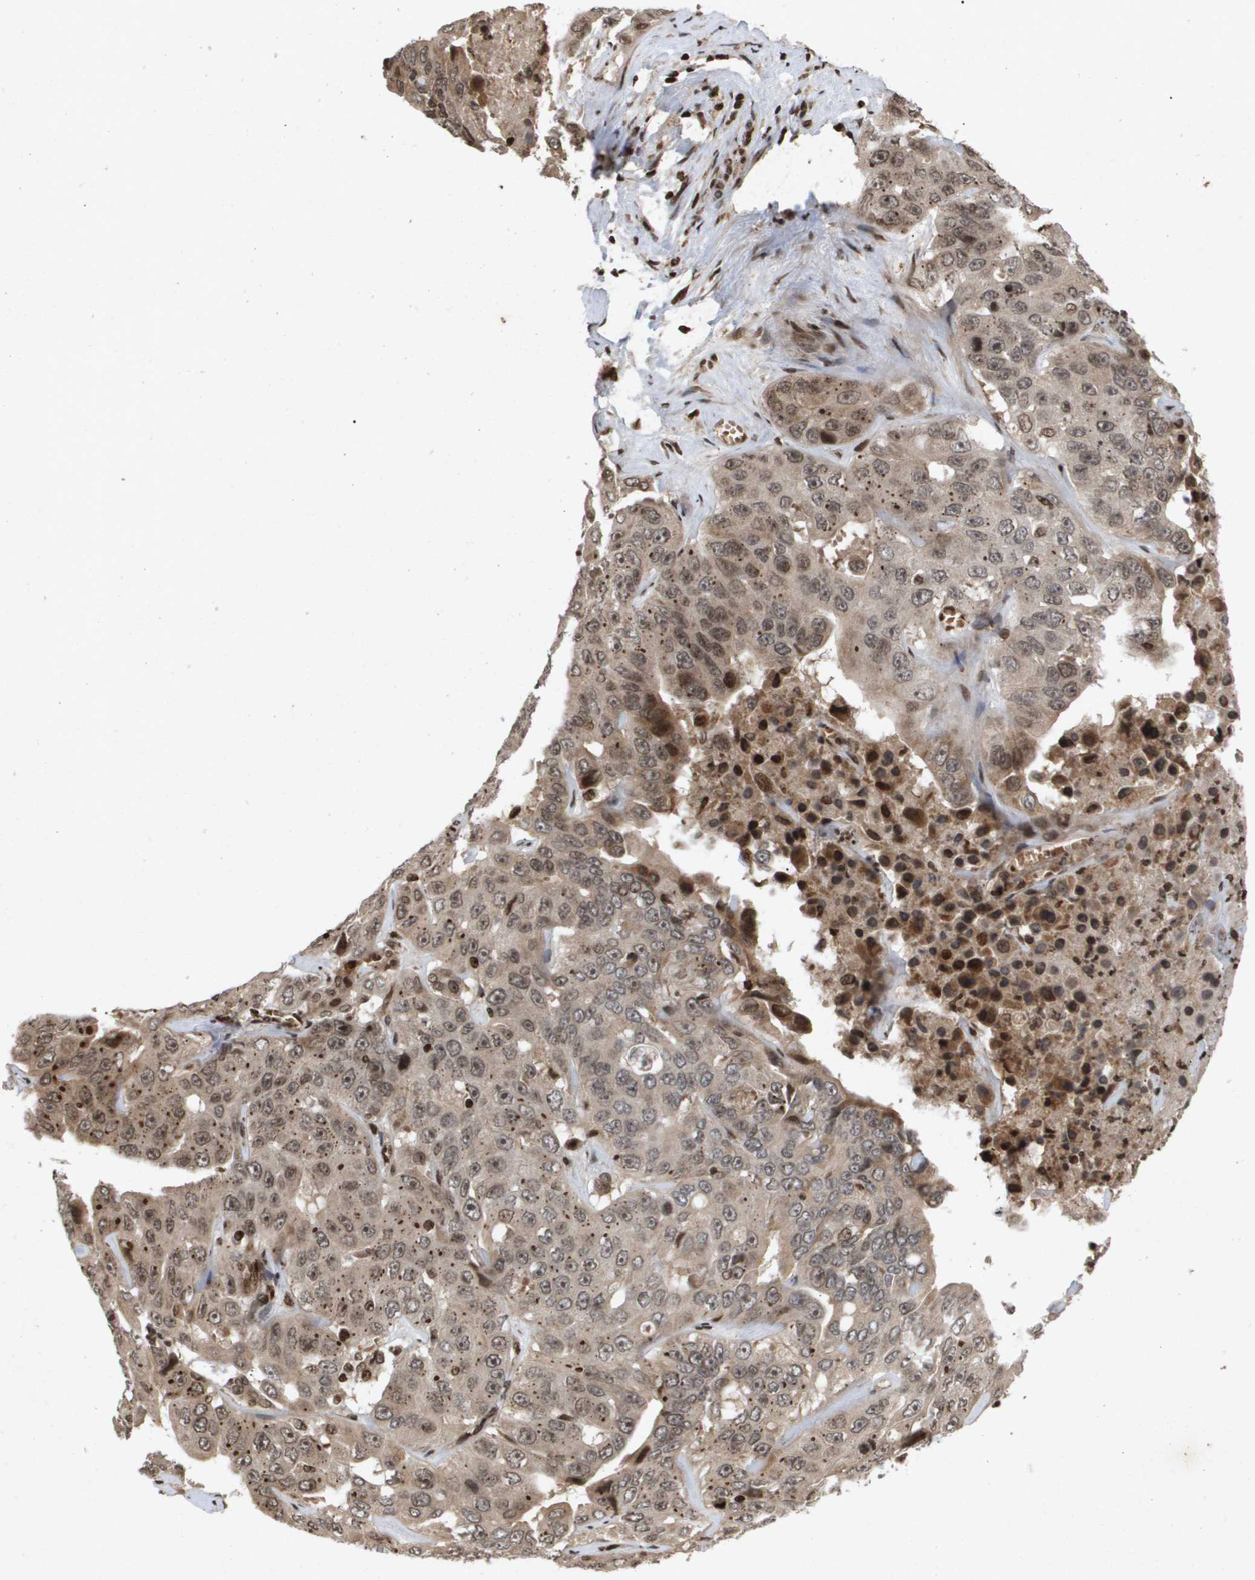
{"staining": {"intensity": "moderate", "quantity": ">75%", "location": "cytoplasmic/membranous,nuclear"}, "tissue": "liver cancer", "cell_type": "Tumor cells", "image_type": "cancer", "snomed": [{"axis": "morphology", "description": "Cholangiocarcinoma"}, {"axis": "topography", "description": "Liver"}], "caption": "Liver cancer stained with DAB immunohistochemistry (IHC) demonstrates medium levels of moderate cytoplasmic/membranous and nuclear positivity in about >75% of tumor cells. Nuclei are stained in blue.", "gene": "HSPA6", "patient": {"sex": "female", "age": 52}}